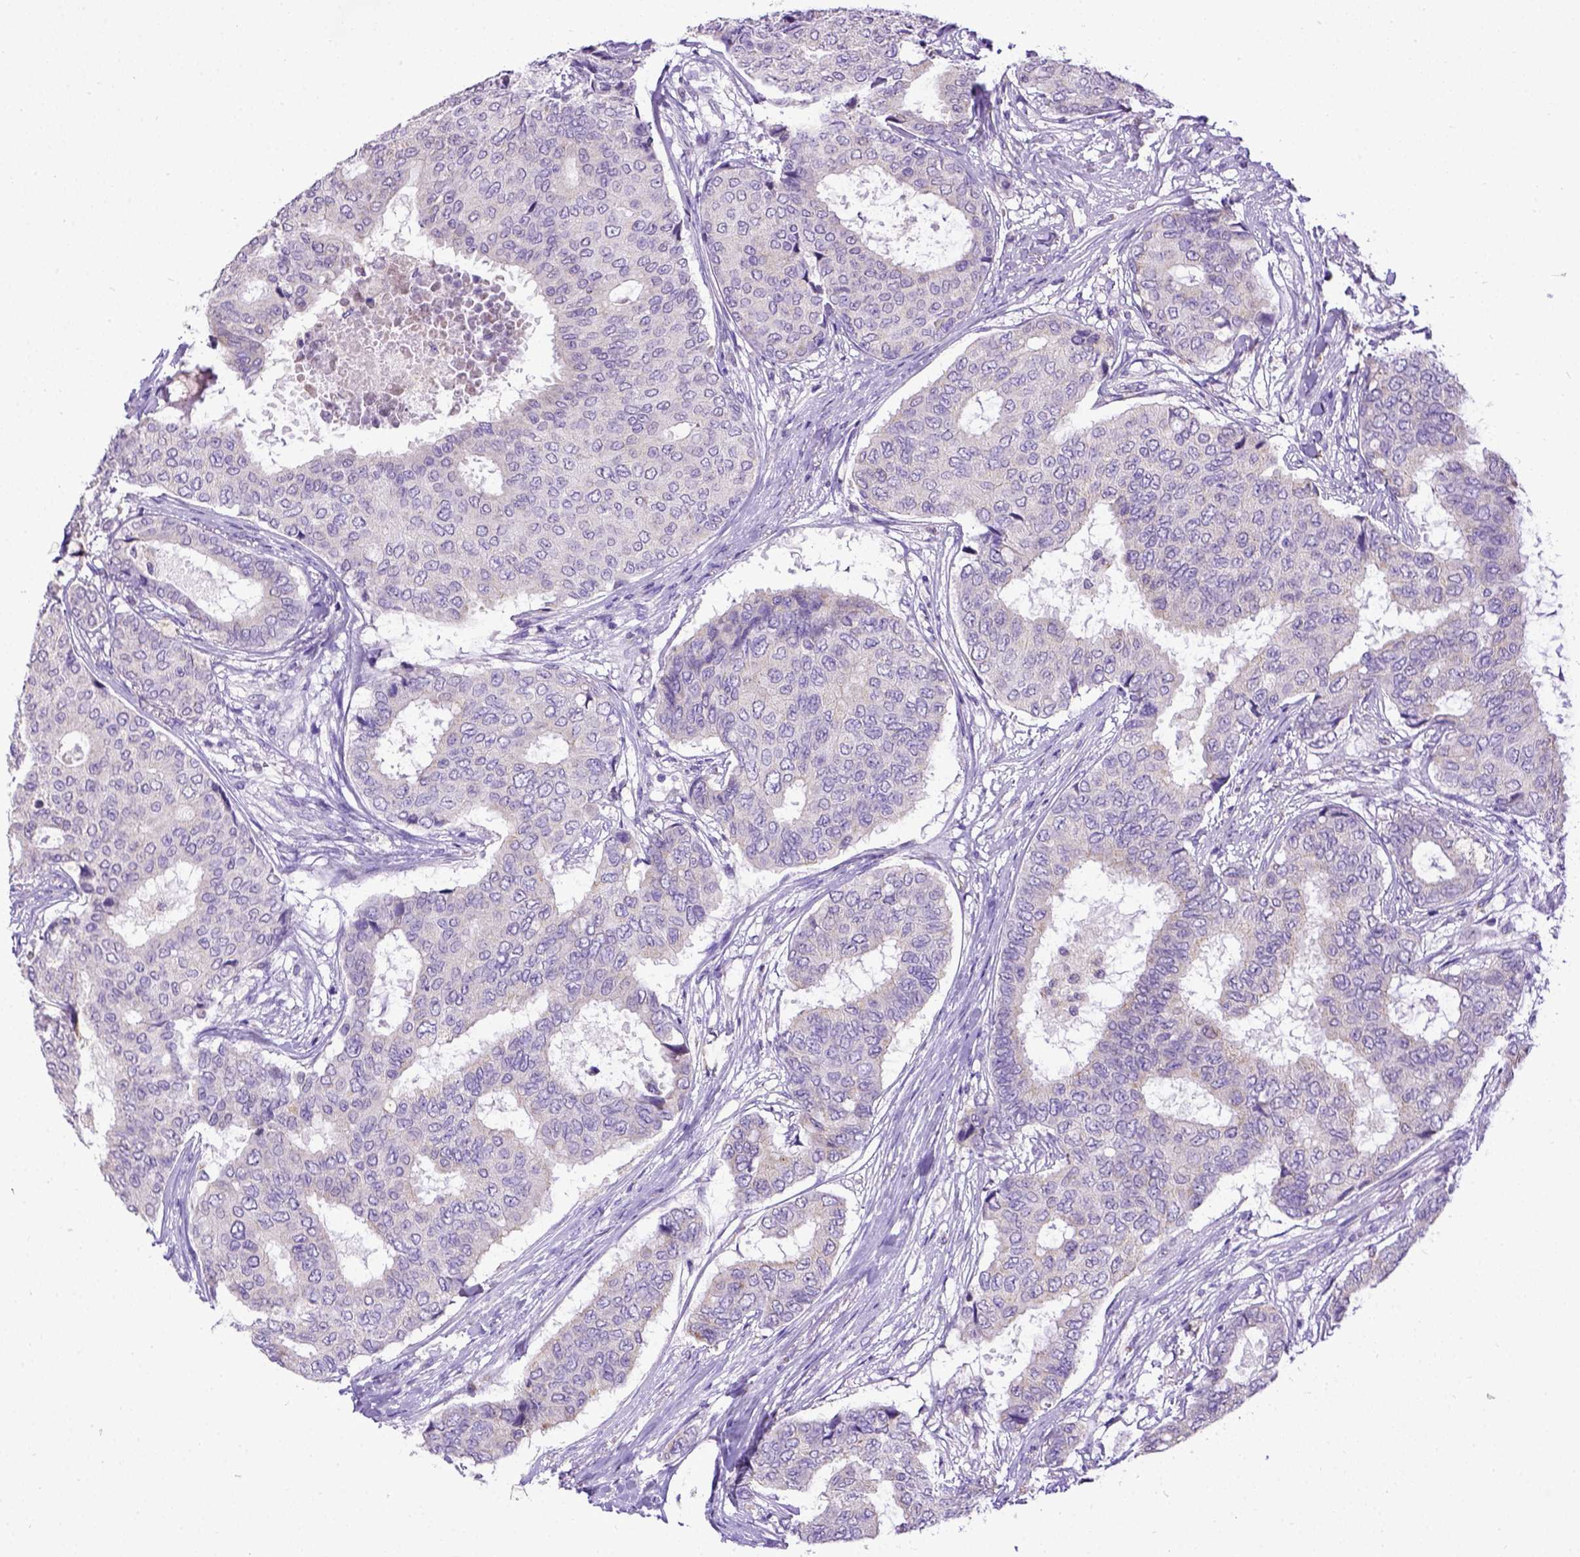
{"staining": {"intensity": "negative", "quantity": "none", "location": "none"}, "tissue": "breast cancer", "cell_type": "Tumor cells", "image_type": "cancer", "snomed": [{"axis": "morphology", "description": "Duct carcinoma"}, {"axis": "topography", "description": "Breast"}], "caption": "Immunohistochemistry histopathology image of neoplastic tissue: human intraductal carcinoma (breast) stained with DAB shows no significant protein staining in tumor cells.", "gene": "SPEF1", "patient": {"sex": "female", "age": 75}}